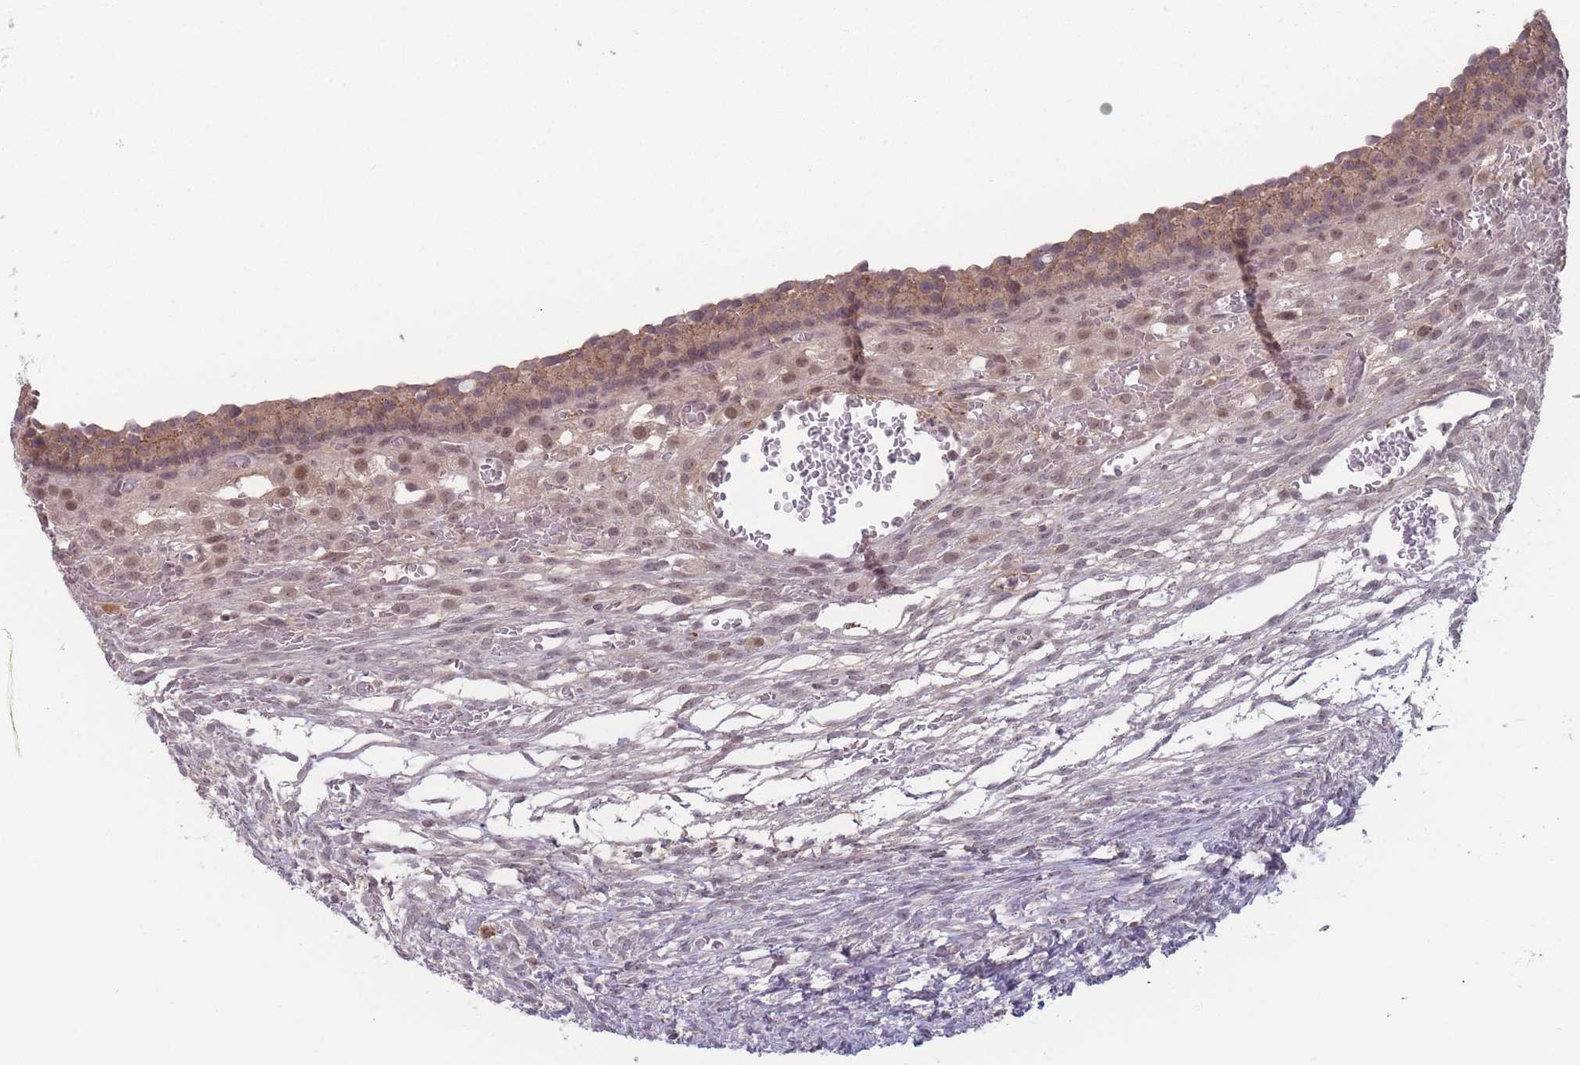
{"staining": {"intensity": "weak", "quantity": "<25%", "location": "nuclear"}, "tissue": "ovary", "cell_type": "Ovarian stroma cells", "image_type": "normal", "snomed": [{"axis": "morphology", "description": "Normal tissue, NOS"}, {"axis": "topography", "description": "Ovary"}], "caption": "Immunohistochemistry (IHC) histopathology image of benign ovary: human ovary stained with DAB (3,3'-diaminobenzidine) exhibits no significant protein positivity in ovarian stroma cells. (Stains: DAB (3,3'-diaminobenzidine) immunohistochemistry with hematoxylin counter stain, Microscopy: brightfield microscopy at high magnification).", "gene": "TMEM232", "patient": {"sex": "female", "age": 39}}